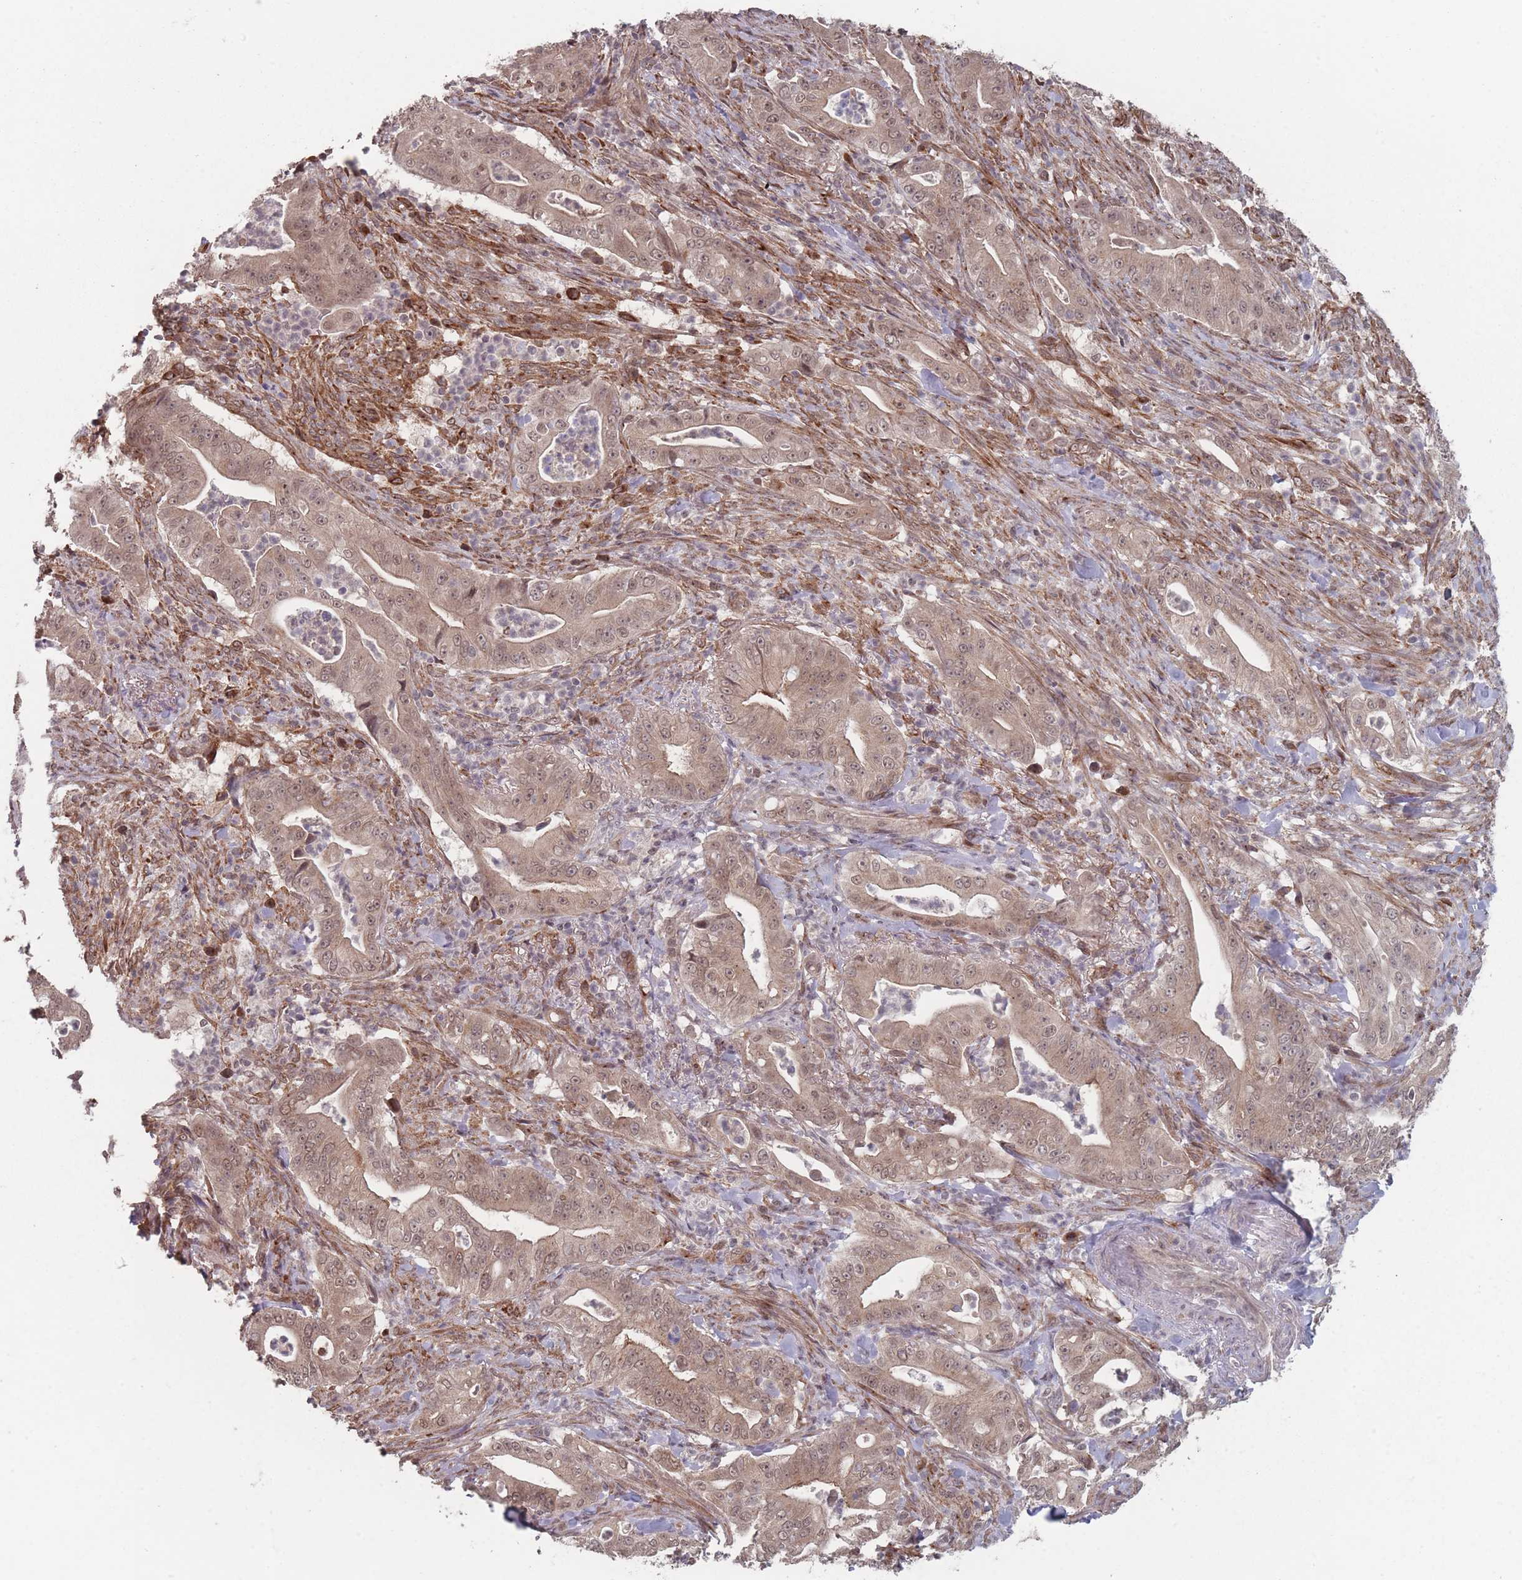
{"staining": {"intensity": "moderate", "quantity": ">75%", "location": "cytoplasmic/membranous,nuclear"}, "tissue": "pancreatic cancer", "cell_type": "Tumor cells", "image_type": "cancer", "snomed": [{"axis": "morphology", "description": "Adenocarcinoma, NOS"}, {"axis": "topography", "description": "Pancreas"}], "caption": "Pancreatic cancer stained for a protein (brown) displays moderate cytoplasmic/membranous and nuclear positive expression in approximately >75% of tumor cells.", "gene": "CNTRL", "patient": {"sex": "male", "age": 71}}